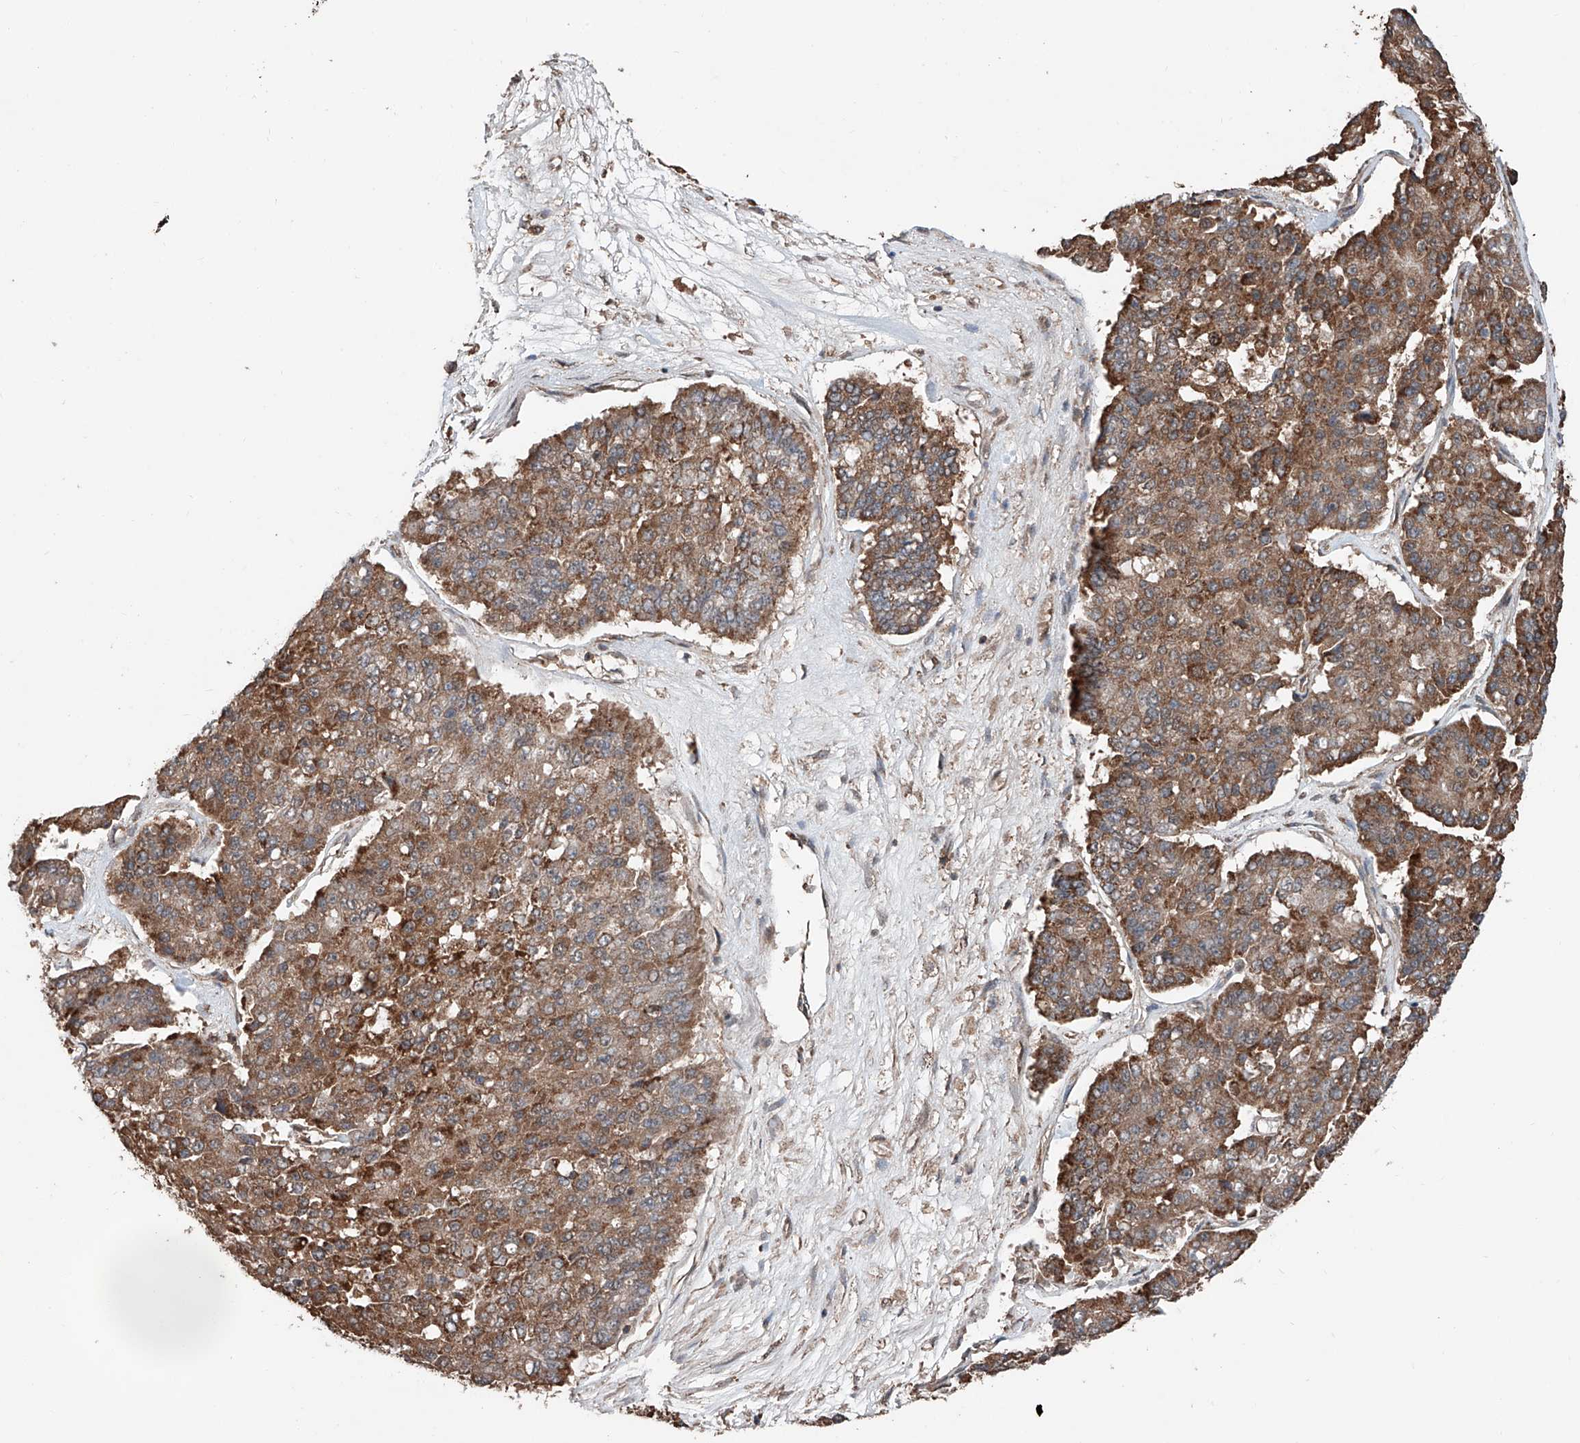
{"staining": {"intensity": "moderate", "quantity": ">75%", "location": "cytoplasmic/membranous"}, "tissue": "pancreatic cancer", "cell_type": "Tumor cells", "image_type": "cancer", "snomed": [{"axis": "morphology", "description": "Adenocarcinoma, NOS"}, {"axis": "topography", "description": "Pancreas"}], "caption": "Immunohistochemistry photomicrograph of neoplastic tissue: human pancreatic cancer stained using immunohistochemistry (IHC) demonstrates medium levels of moderate protein expression localized specifically in the cytoplasmic/membranous of tumor cells, appearing as a cytoplasmic/membranous brown color.", "gene": "ZNF445", "patient": {"sex": "male", "age": 50}}